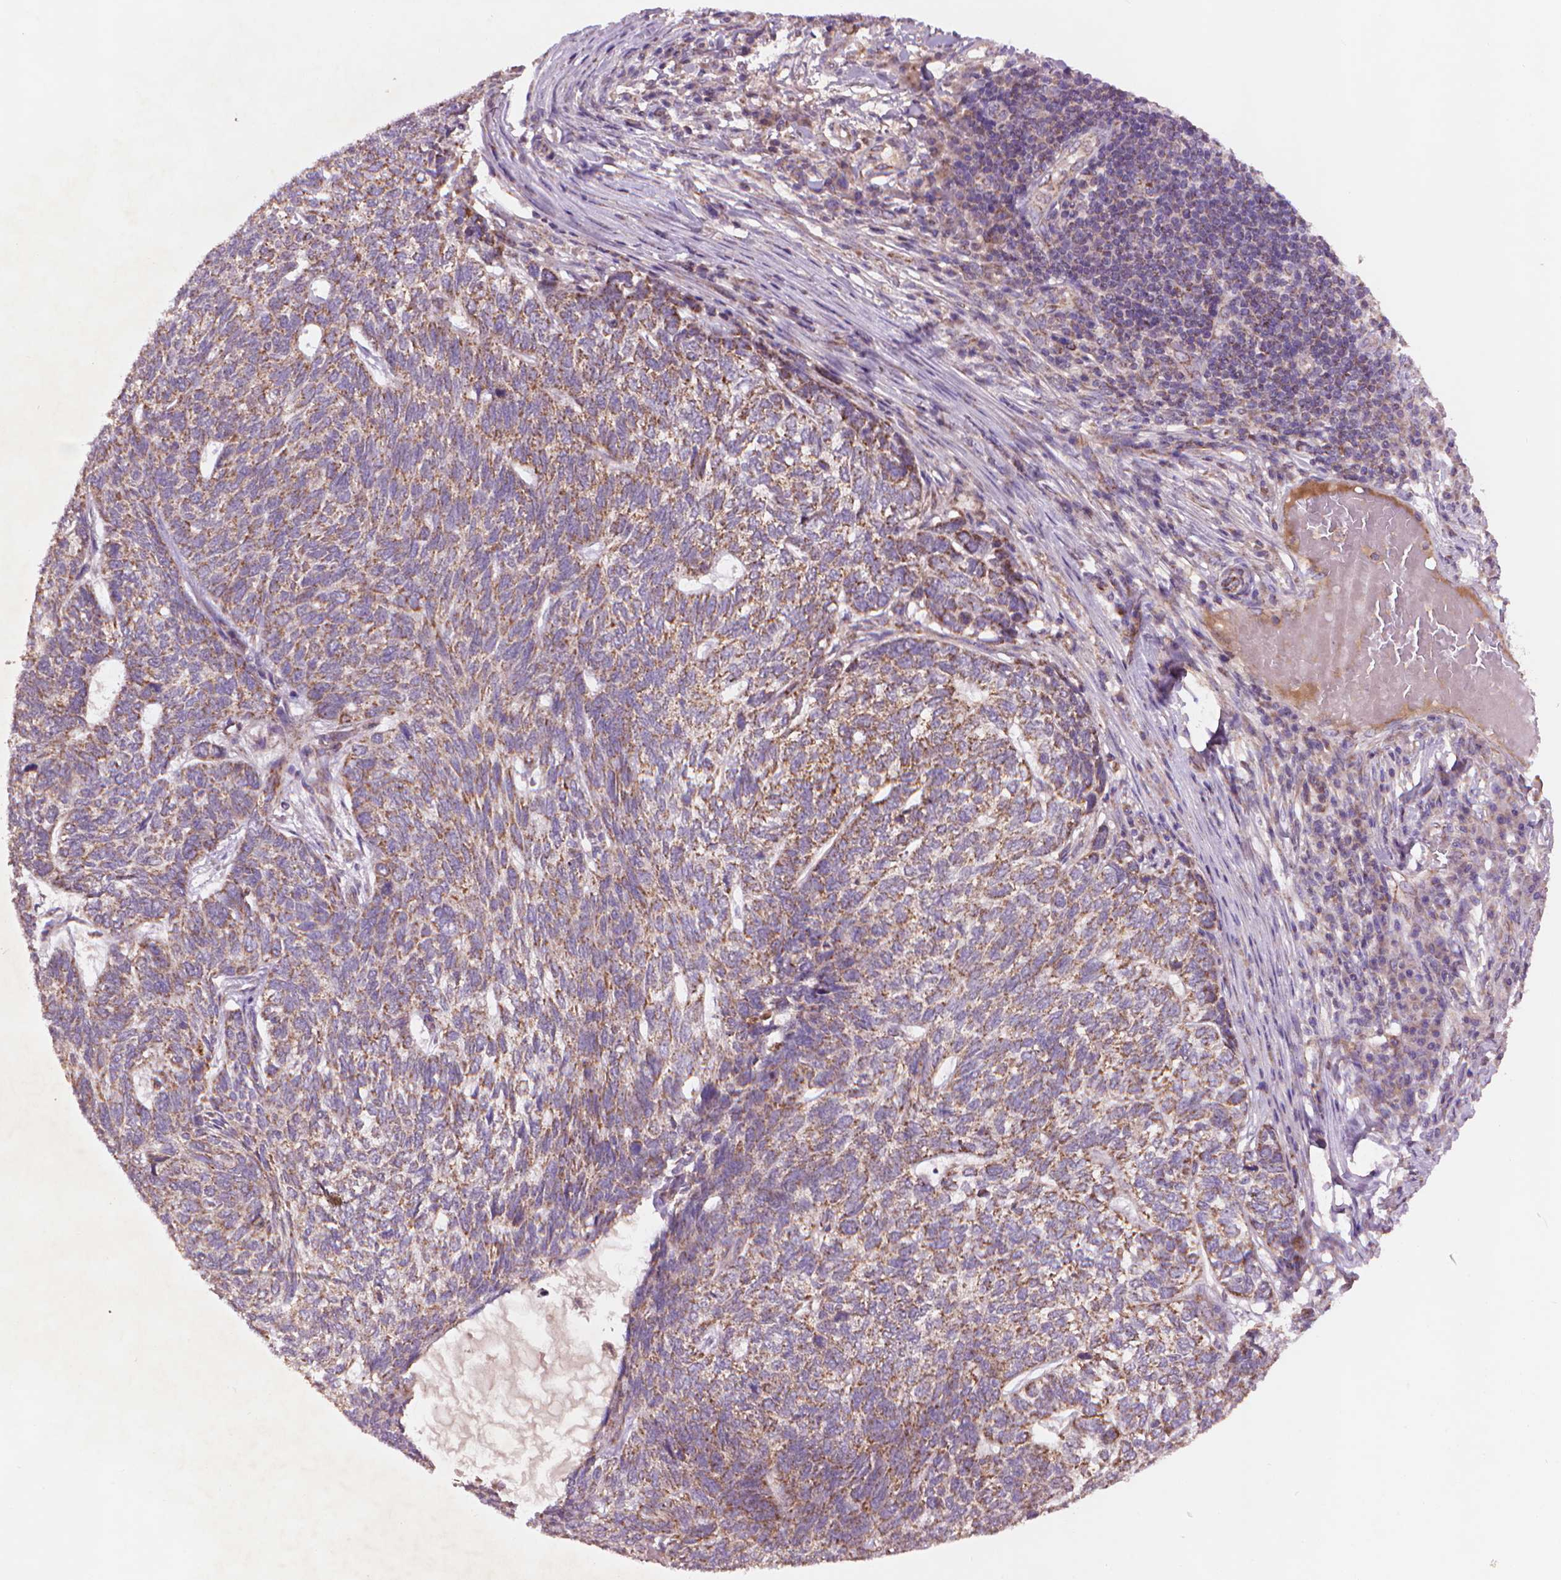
{"staining": {"intensity": "moderate", "quantity": "25%-75%", "location": "cytoplasmic/membranous"}, "tissue": "skin cancer", "cell_type": "Tumor cells", "image_type": "cancer", "snomed": [{"axis": "morphology", "description": "Basal cell carcinoma"}, {"axis": "topography", "description": "Skin"}], "caption": "Immunohistochemistry image of human basal cell carcinoma (skin) stained for a protein (brown), which exhibits medium levels of moderate cytoplasmic/membranous expression in approximately 25%-75% of tumor cells.", "gene": "NLRX1", "patient": {"sex": "female", "age": 65}}